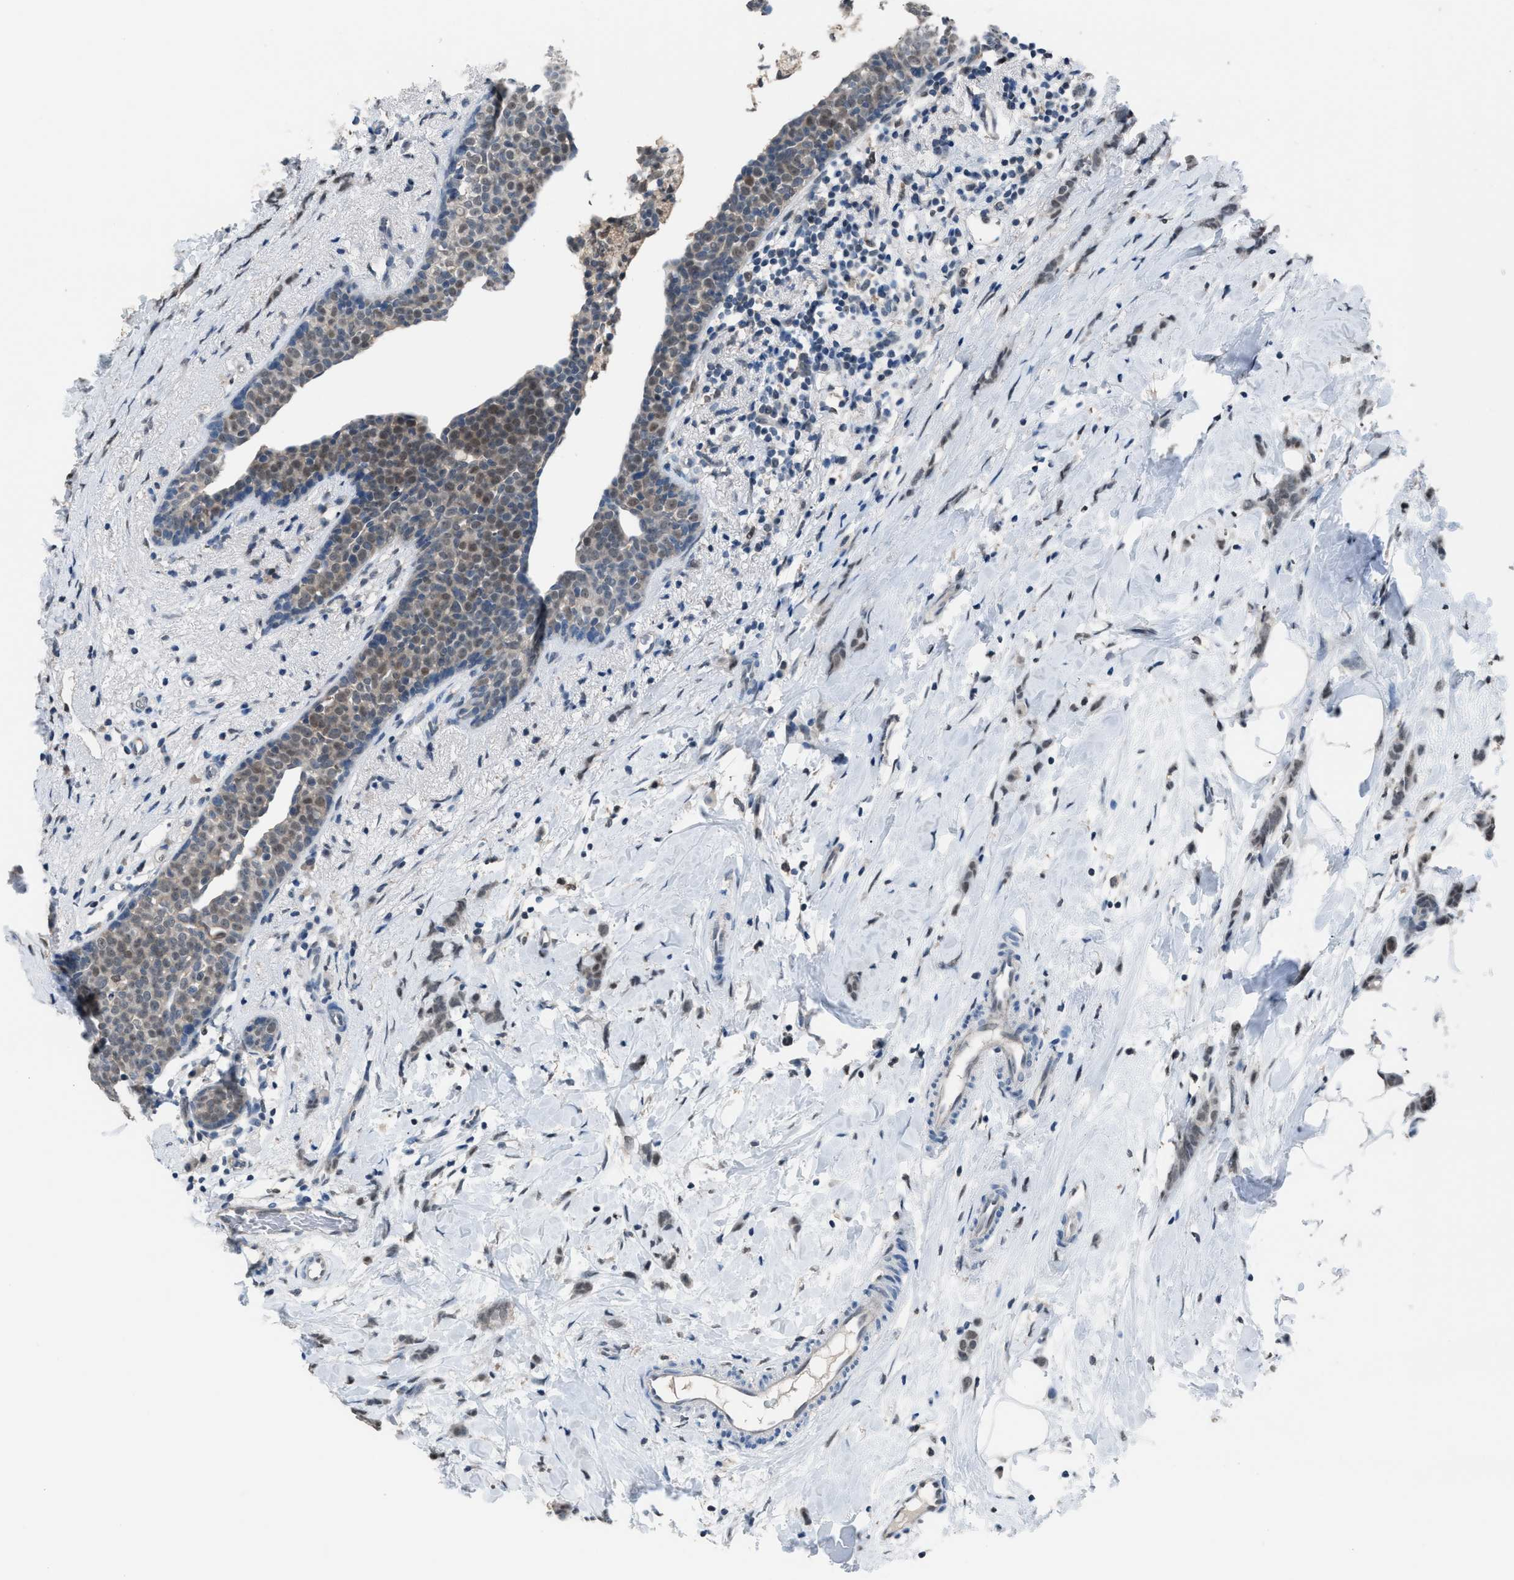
{"staining": {"intensity": "weak", "quantity": "25%-75%", "location": "nuclear"}, "tissue": "breast cancer", "cell_type": "Tumor cells", "image_type": "cancer", "snomed": [{"axis": "morphology", "description": "Lobular carcinoma, in situ"}, {"axis": "morphology", "description": "Lobular carcinoma"}, {"axis": "topography", "description": "Breast"}], "caption": "Breast cancer (lobular carcinoma in situ) tissue displays weak nuclear staining in approximately 25%-75% of tumor cells The staining was performed using DAB (3,3'-diaminobenzidine), with brown indicating positive protein expression. Nuclei are stained blue with hematoxylin.", "gene": "ZNF276", "patient": {"sex": "female", "age": 41}}